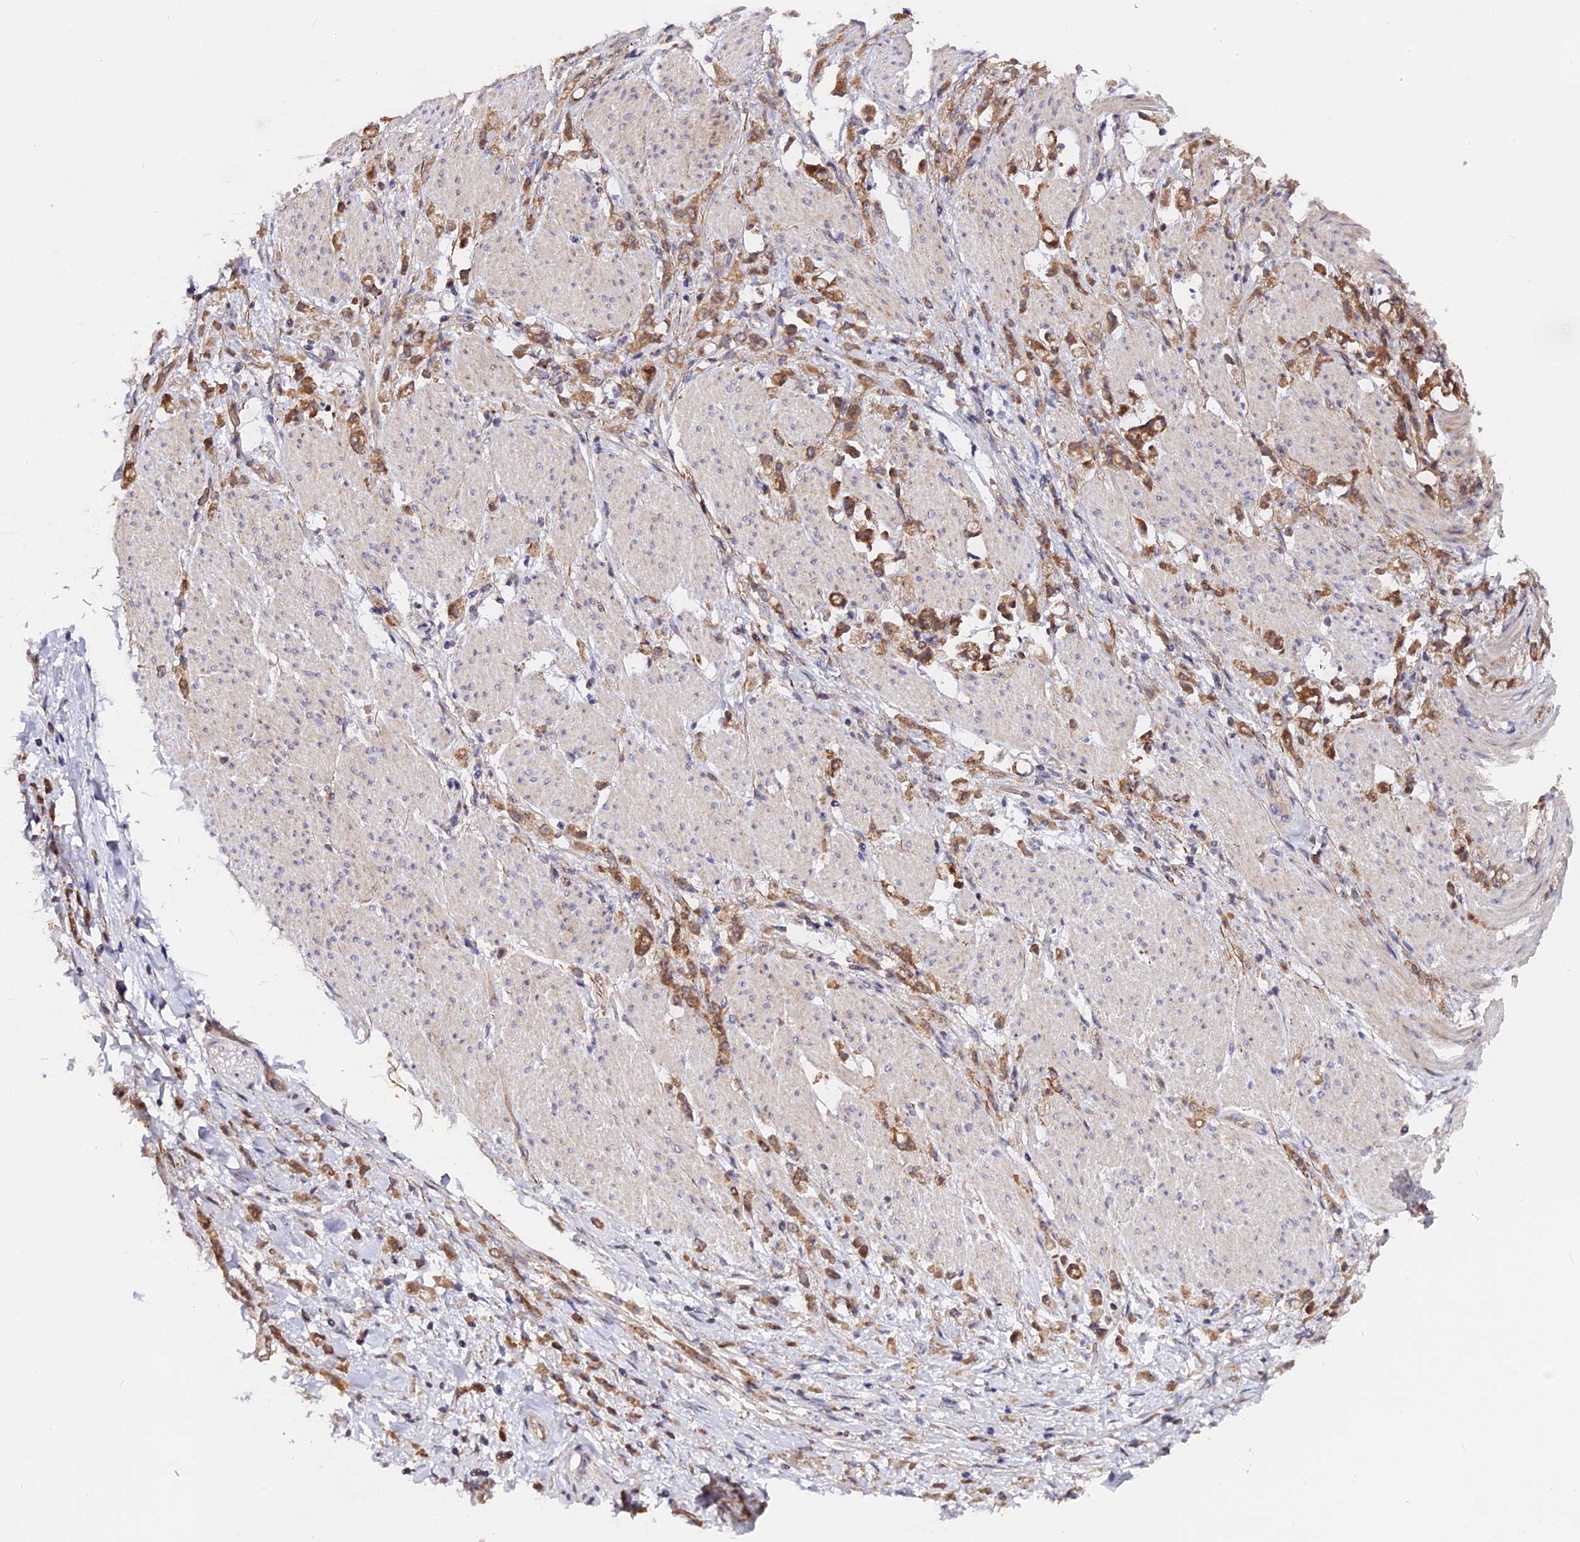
{"staining": {"intensity": "moderate", "quantity": ">75%", "location": "cytoplasmic/membranous"}, "tissue": "stomach cancer", "cell_type": "Tumor cells", "image_type": "cancer", "snomed": [{"axis": "morphology", "description": "Adenocarcinoma, NOS"}, {"axis": "topography", "description": "Stomach"}], "caption": "About >75% of tumor cells in stomach cancer (adenocarcinoma) reveal moderate cytoplasmic/membranous protein staining as visualized by brown immunohistochemical staining.", "gene": "TRMT1", "patient": {"sex": "female", "age": 60}}